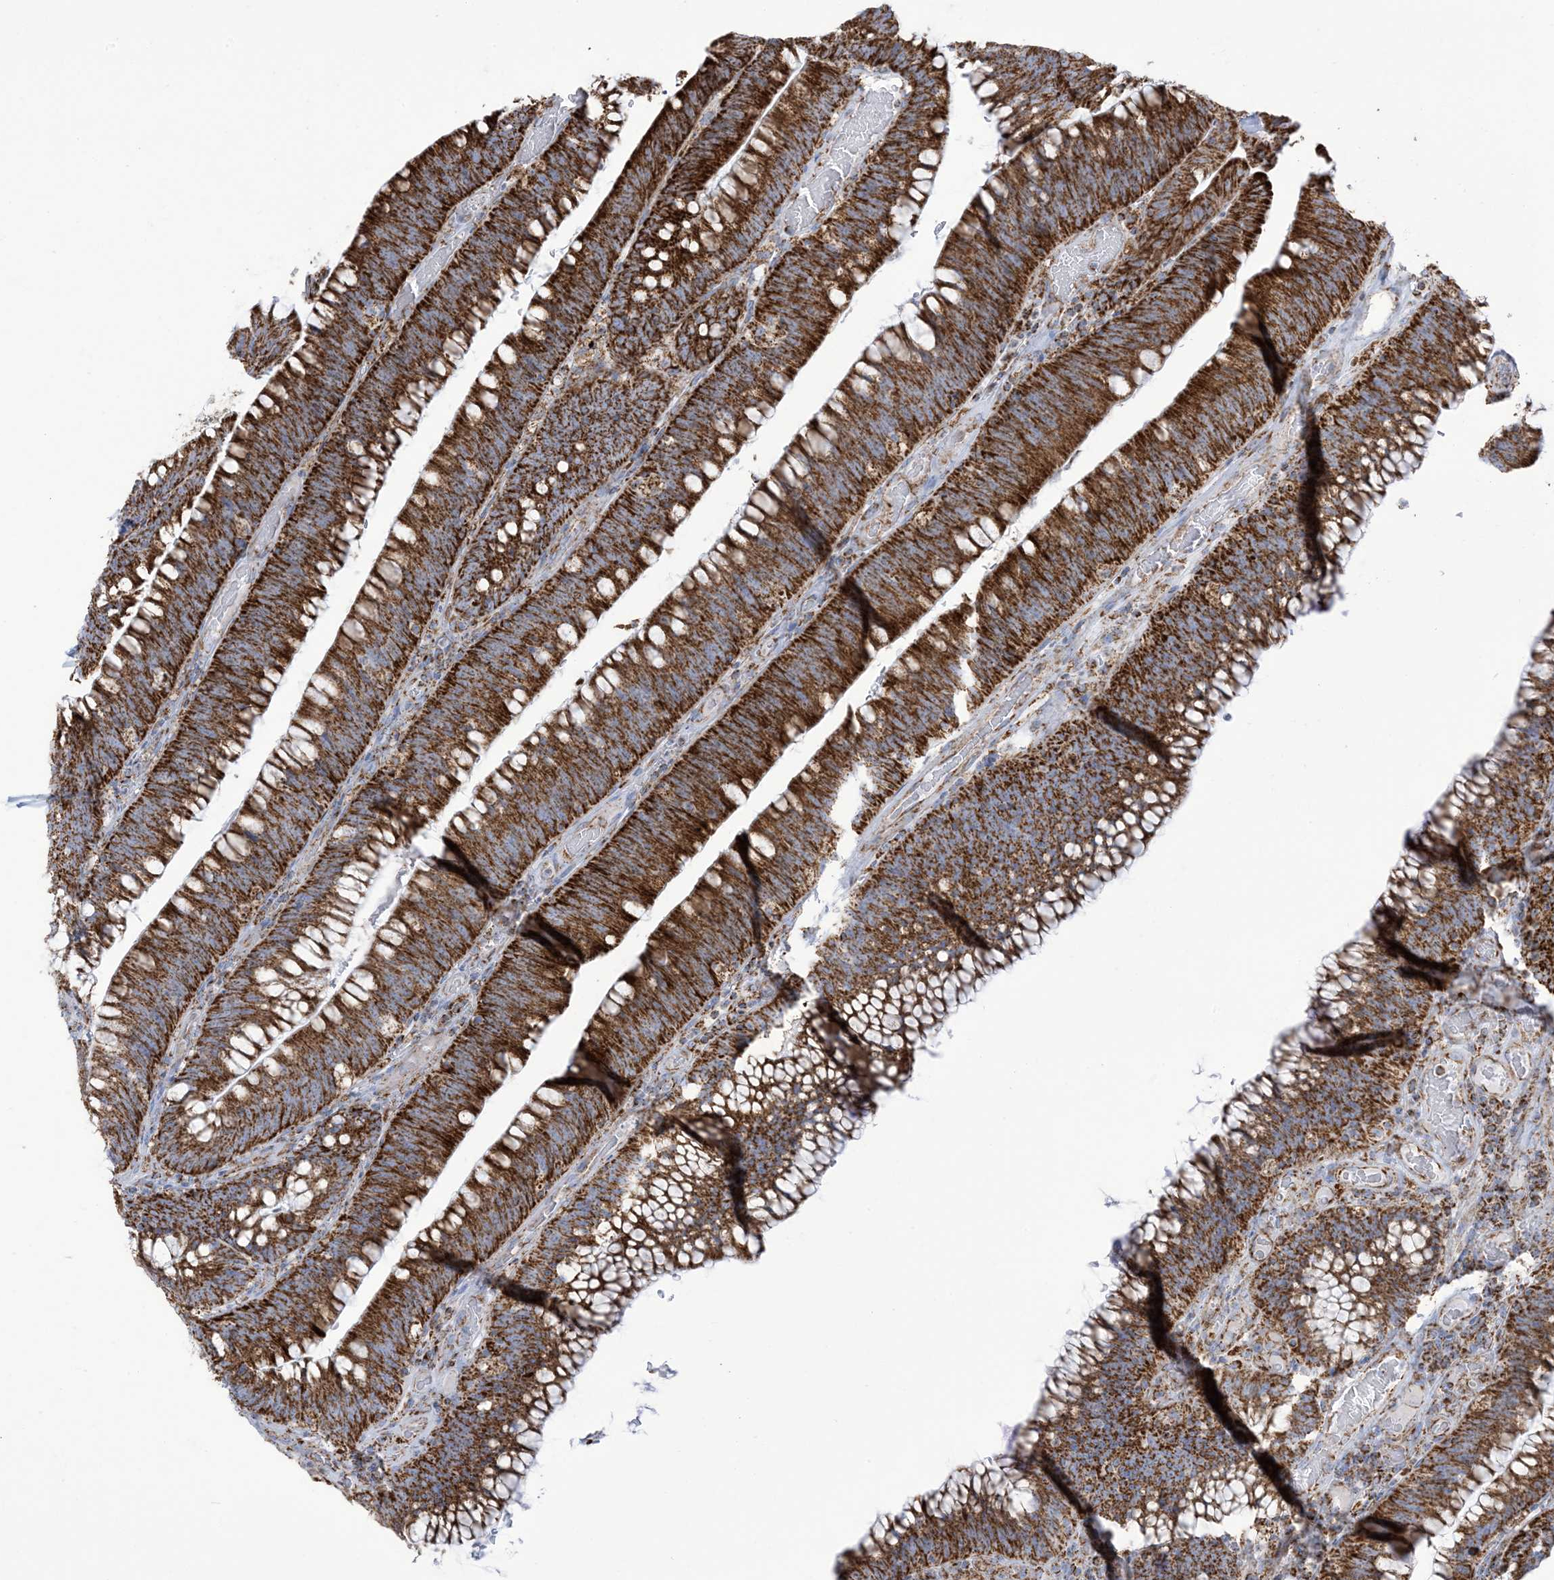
{"staining": {"intensity": "strong", "quantity": ">75%", "location": "cytoplasmic/membranous"}, "tissue": "colorectal cancer", "cell_type": "Tumor cells", "image_type": "cancer", "snomed": [{"axis": "morphology", "description": "Normal tissue, NOS"}, {"axis": "topography", "description": "Colon"}], "caption": "Immunohistochemical staining of human colorectal cancer demonstrates high levels of strong cytoplasmic/membranous protein positivity in approximately >75% of tumor cells.", "gene": "SAMM50", "patient": {"sex": "female", "age": 82}}